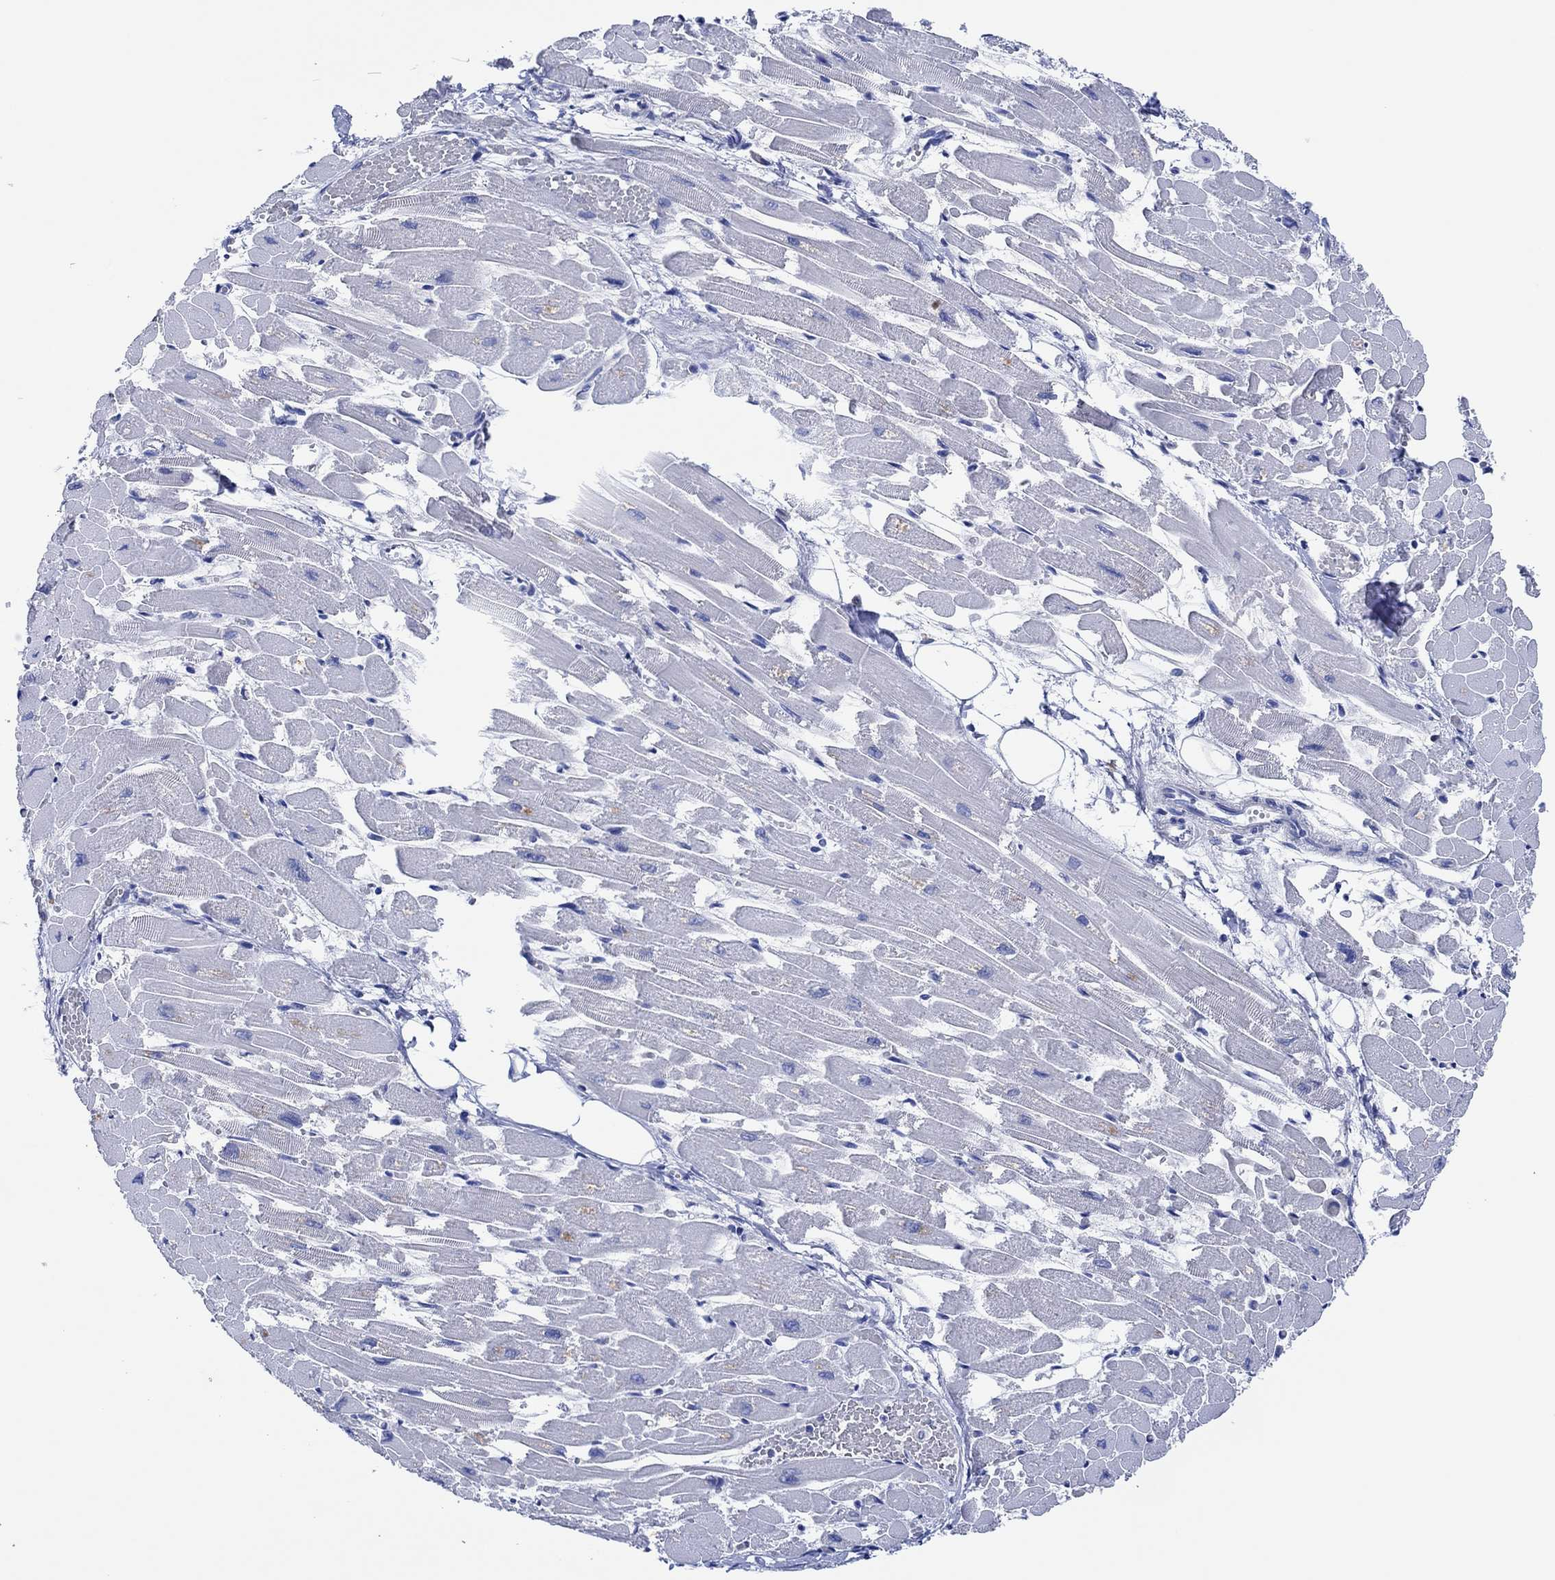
{"staining": {"intensity": "negative", "quantity": "none", "location": "none"}, "tissue": "heart muscle", "cell_type": "Cardiomyocytes", "image_type": "normal", "snomed": [{"axis": "morphology", "description": "Normal tissue, NOS"}, {"axis": "topography", "description": "Heart"}], "caption": "A micrograph of heart muscle stained for a protein demonstrates no brown staining in cardiomyocytes.", "gene": "CPNE6", "patient": {"sex": "female", "age": 52}}